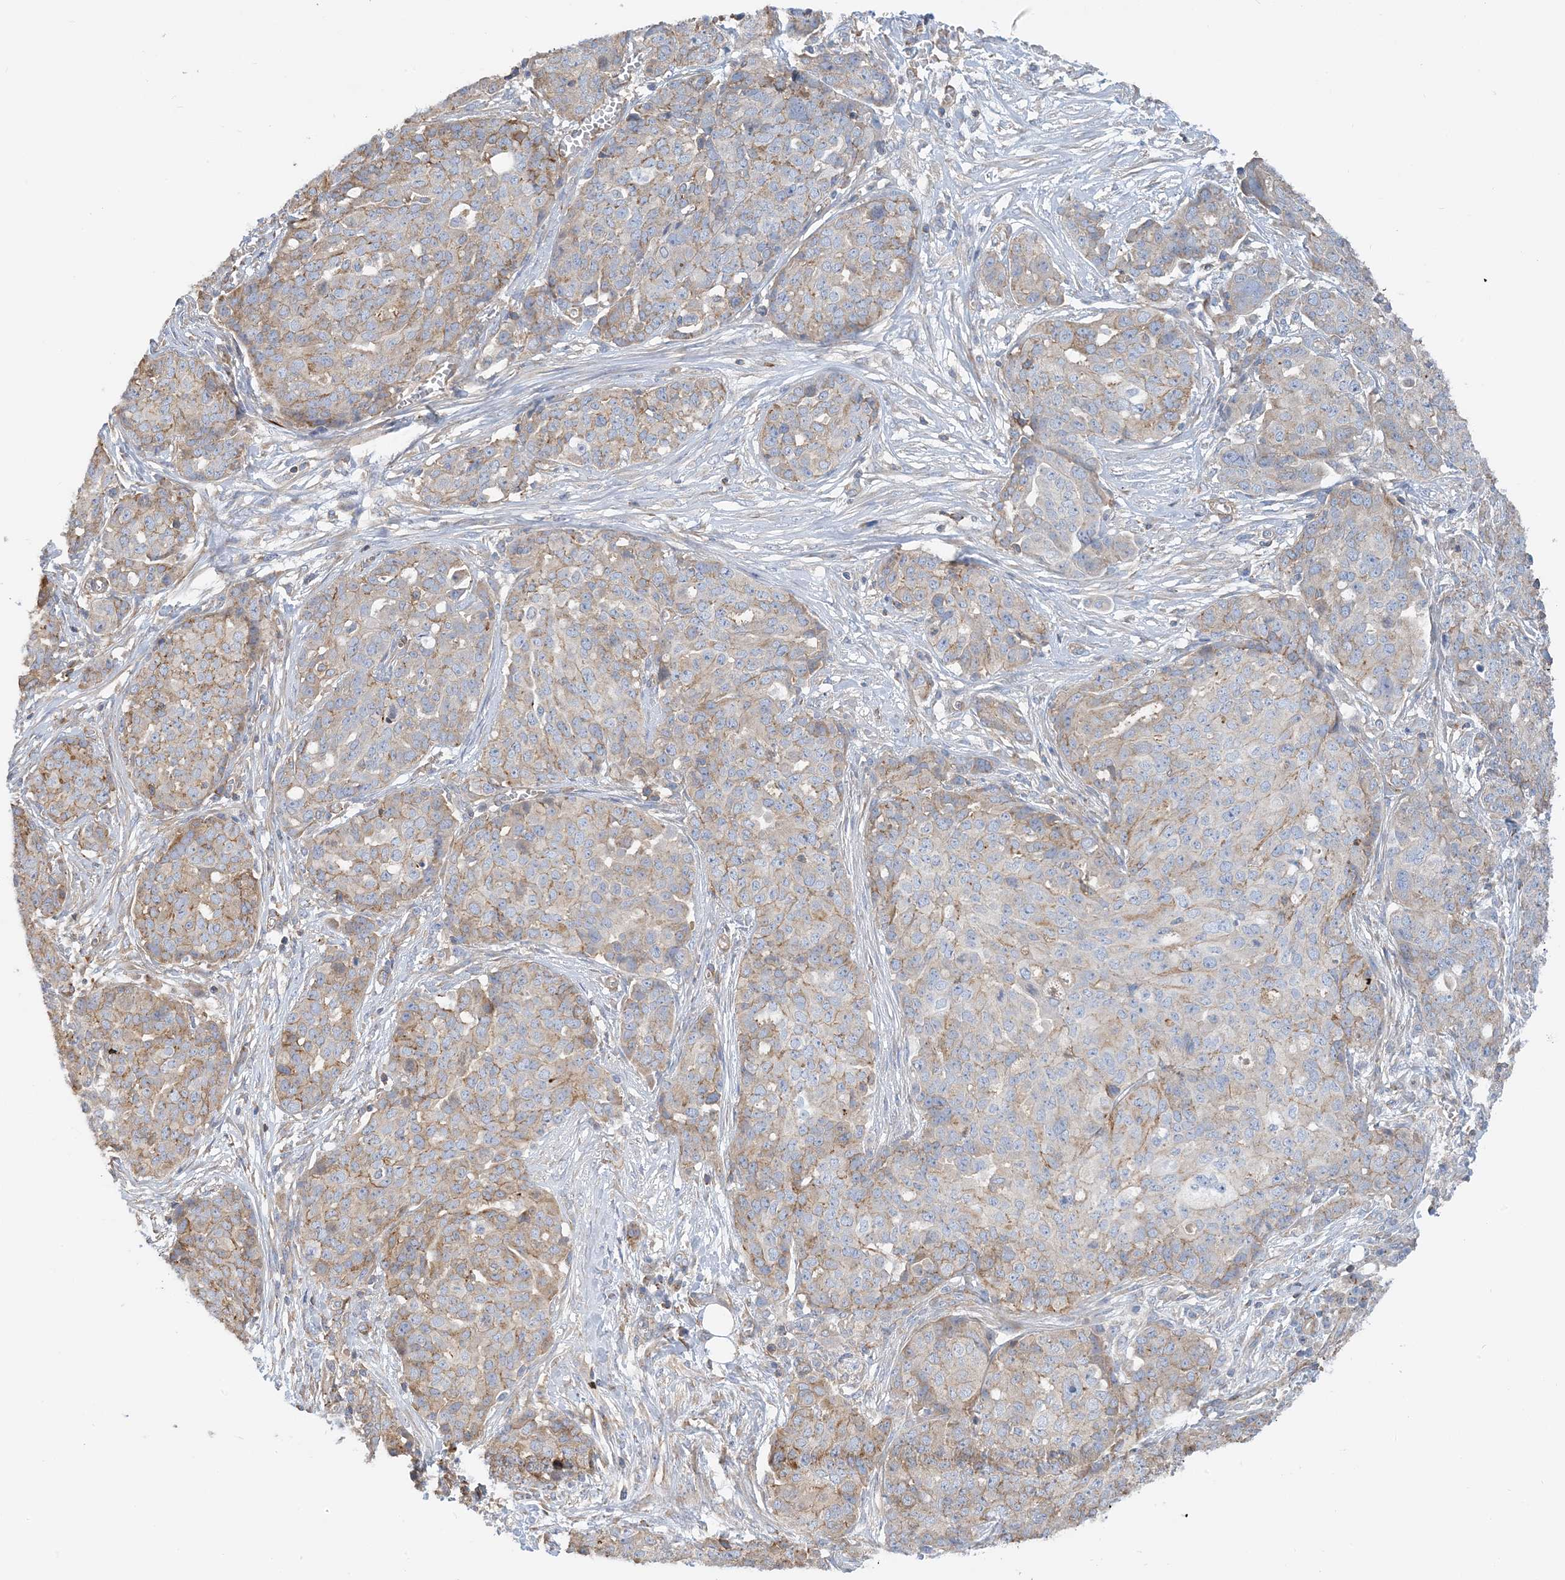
{"staining": {"intensity": "weak", "quantity": "25%-75%", "location": "cytoplasmic/membranous"}, "tissue": "ovarian cancer", "cell_type": "Tumor cells", "image_type": "cancer", "snomed": [{"axis": "morphology", "description": "Cystadenocarcinoma, serous, NOS"}, {"axis": "topography", "description": "Soft tissue"}, {"axis": "topography", "description": "Ovary"}], "caption": "A photomicrograph of ovarian cancer stained for a protein shows weak cytoplasmic/membranous brown staining in tumor cells.", "gene": "CALHM5", "patient": {"sex": "female", "age": 57}}